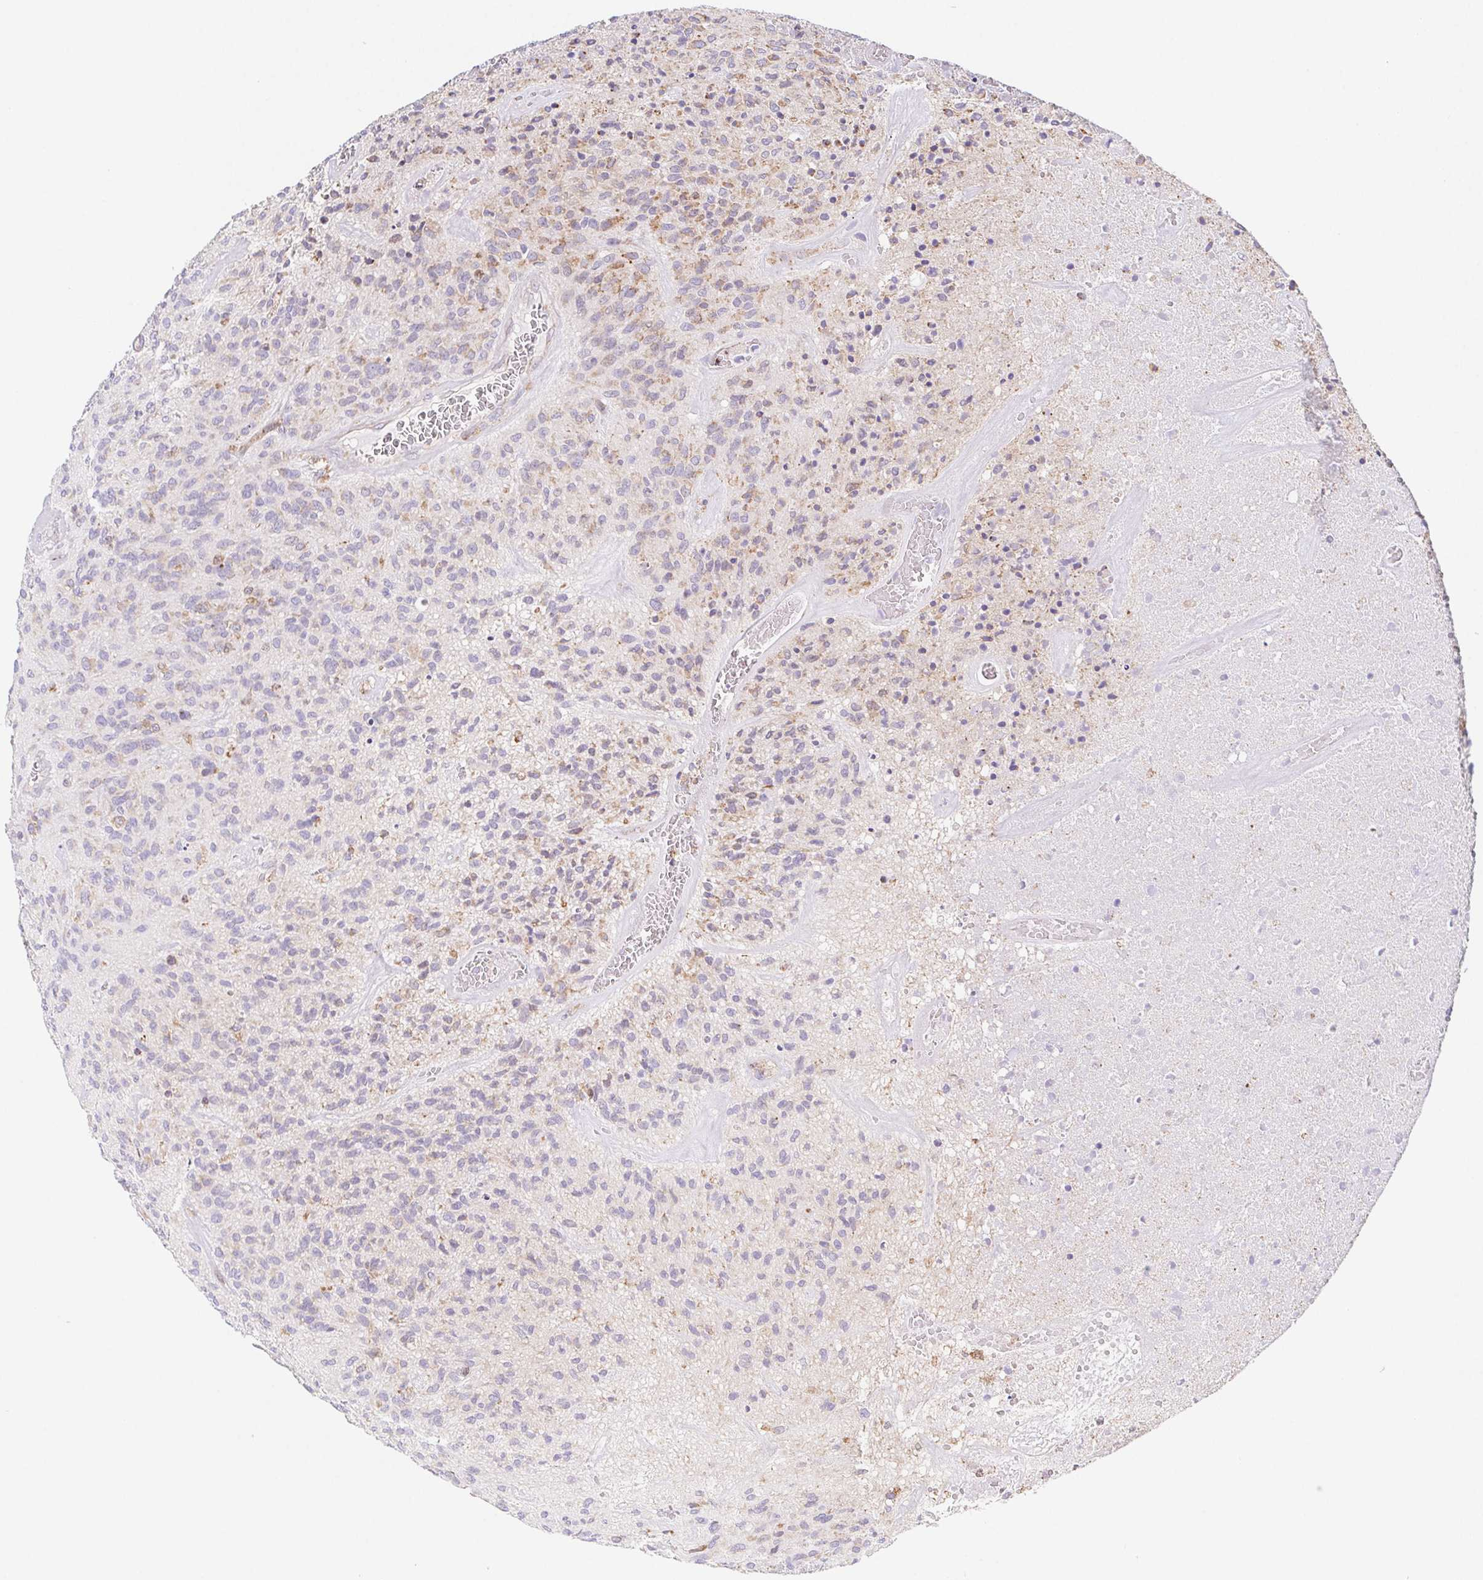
{"staining": {"intensity": "moderate", "quantity": "<25%", "location": "cytoplasmic/membranous"}, "tissue": "glioma", "cell_type": "Tumor cells", "image_type": "cancer", "snomed": [{"axis": "morphology", "description": "Glioma, malignant, High grade"}, {"axis": "topography", "description": "Brain"}], "caption": "Approximately <25% of tumor cells in glioma demonstrate moderate cytoplasmic/membranous protein expression as visualized by brown immunohistochemical staining.", "gene": "ADAM8", "patient": {"sex": "male", "age": 76}}